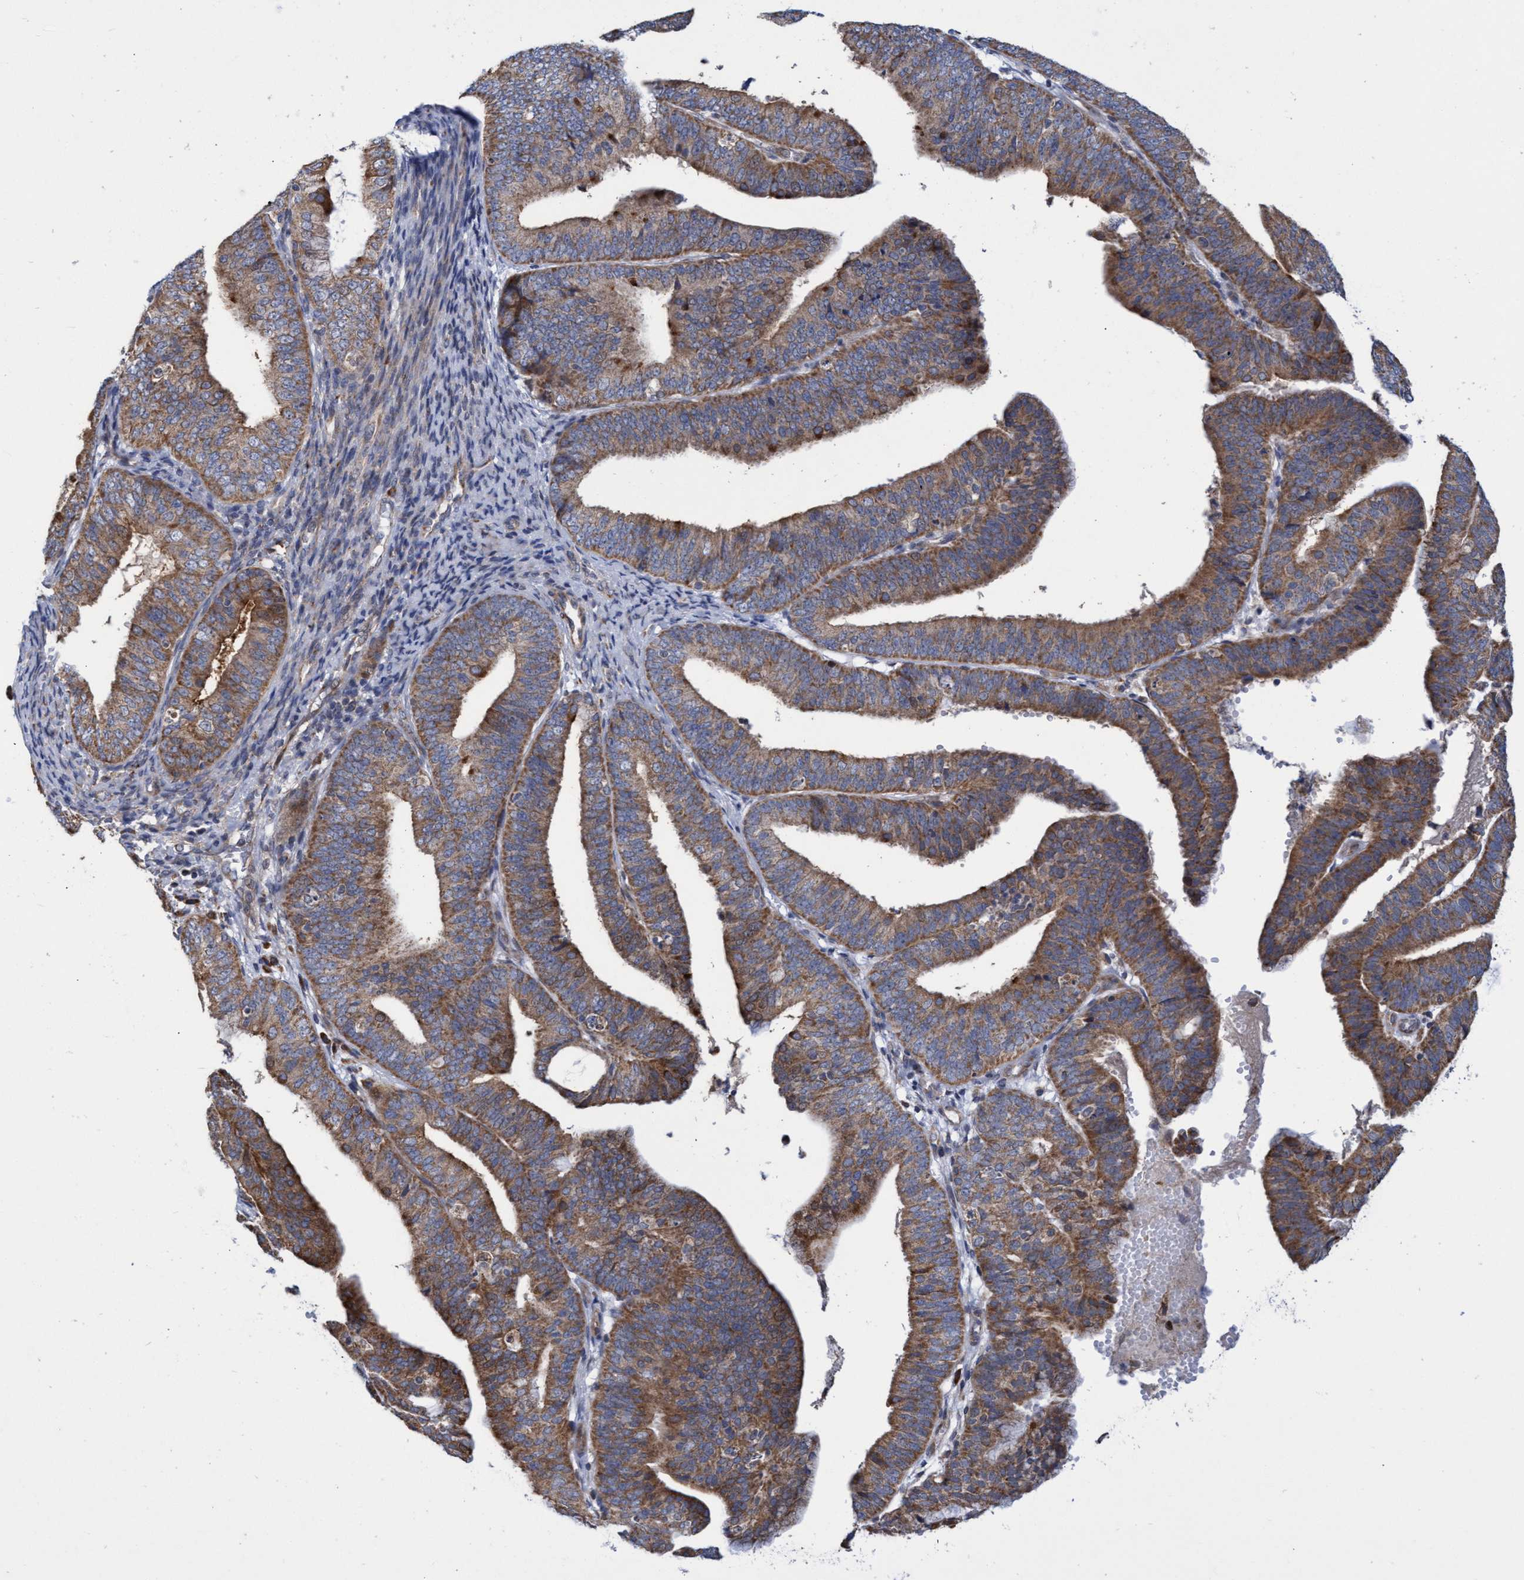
{"staining": {"intensity": "moderate", "quantity": ">75%", "location": "cytoplasmic/membranous"}, "tissue": "endometrial cancer", "cell_type": "Tumor cells", "image_type": "cancer", "snomed": [{"axis": "morphology", "description": "Adenocarcinoma, NOS"}, {"axis": "topography", "description": "Endometrium"}], "caption": "Tumor cells exhibit medium levels of moderate cytoplasmic/membranous staining in approximately >75% of cells in adenocarcinoma (endometrial). (IHC, brightfield microscopy, high magnification).", "gene": "NAT16", "patient": {"sex": "female", "age": 63}}